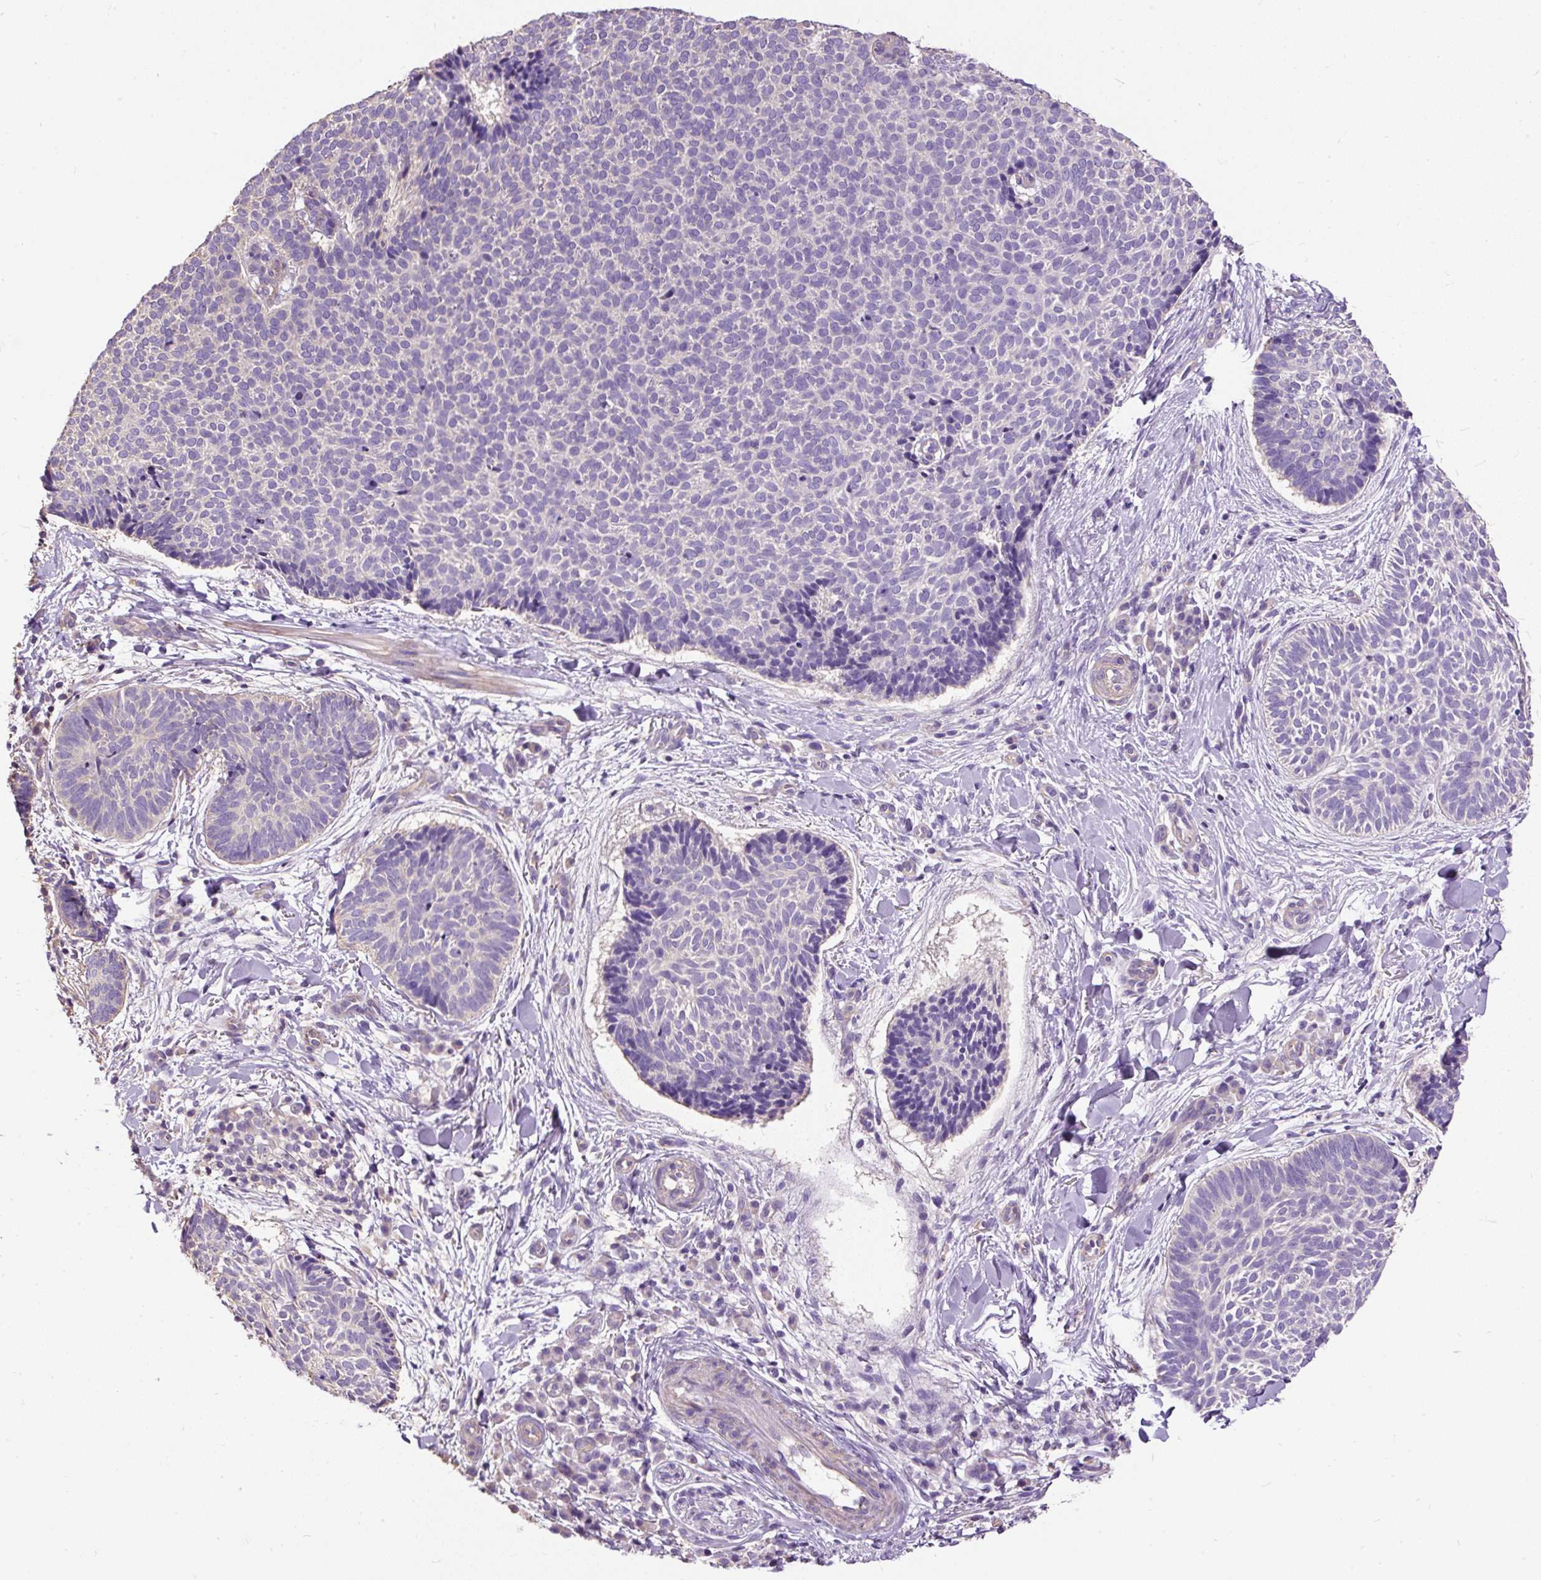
{"staining": {"intensity": "negative", "quantity": "none", "location": "none"}, "tissue": "skin cancer", "cell_type": "Tumor cells", "image_type": "cancer", "snomed": [{"axis": "morphology", "description": "Normal tissue, NOS"}, {"axis": "morphology", "description": "Basal cell carcinoma"}, {"axis": "topography", "description": "Skin"}], "caption": "IHC photomicrograph of neoplastic tissue: human skin cancer stained with DAB (3,3'-diaminobenzidine) displays no significant protein staining in tumor cells.", "gene": "PDIA2", "patient": {"sex": "male", "age": 50}}